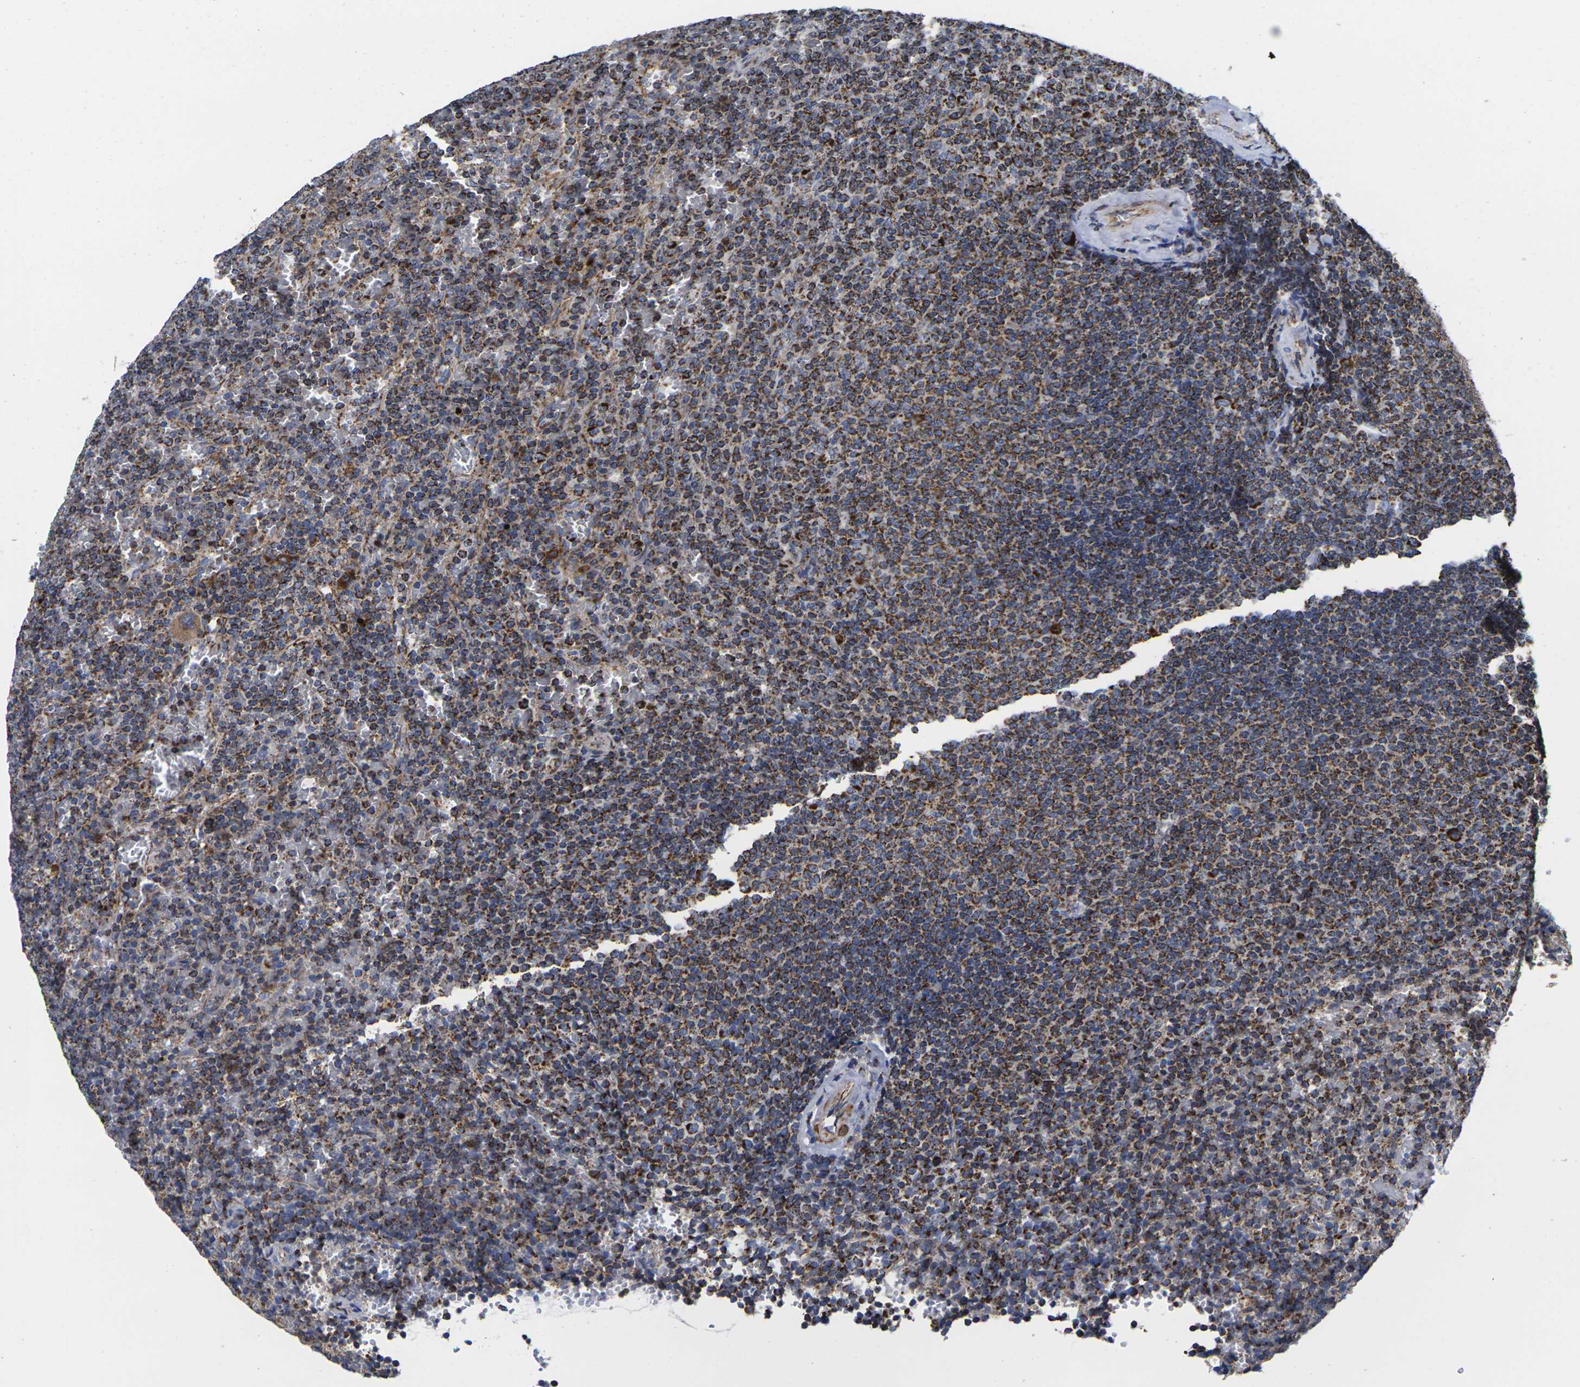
{"staining": {"intensity": "strong", "quantity": ">75%", "location": "cytoplasmic/membranous"}, "tissue": "lymphoma", "cell_type": "Tumor cells", "image_type": "cancer", "snomed": [{"axis": "morphology", "description": "Malignant lymphoma, non-Hodgkin's type, Low grade"}, {"axis": "topography", "description": "Spleen"}], "caption": "Tumor cells reveal high levels of strong cytoplasmic/membranous expression in approximately >75% of cells in human lymphoma.", "gene": "P2RY11", "patient": {"sex": "female", "age": 77}}